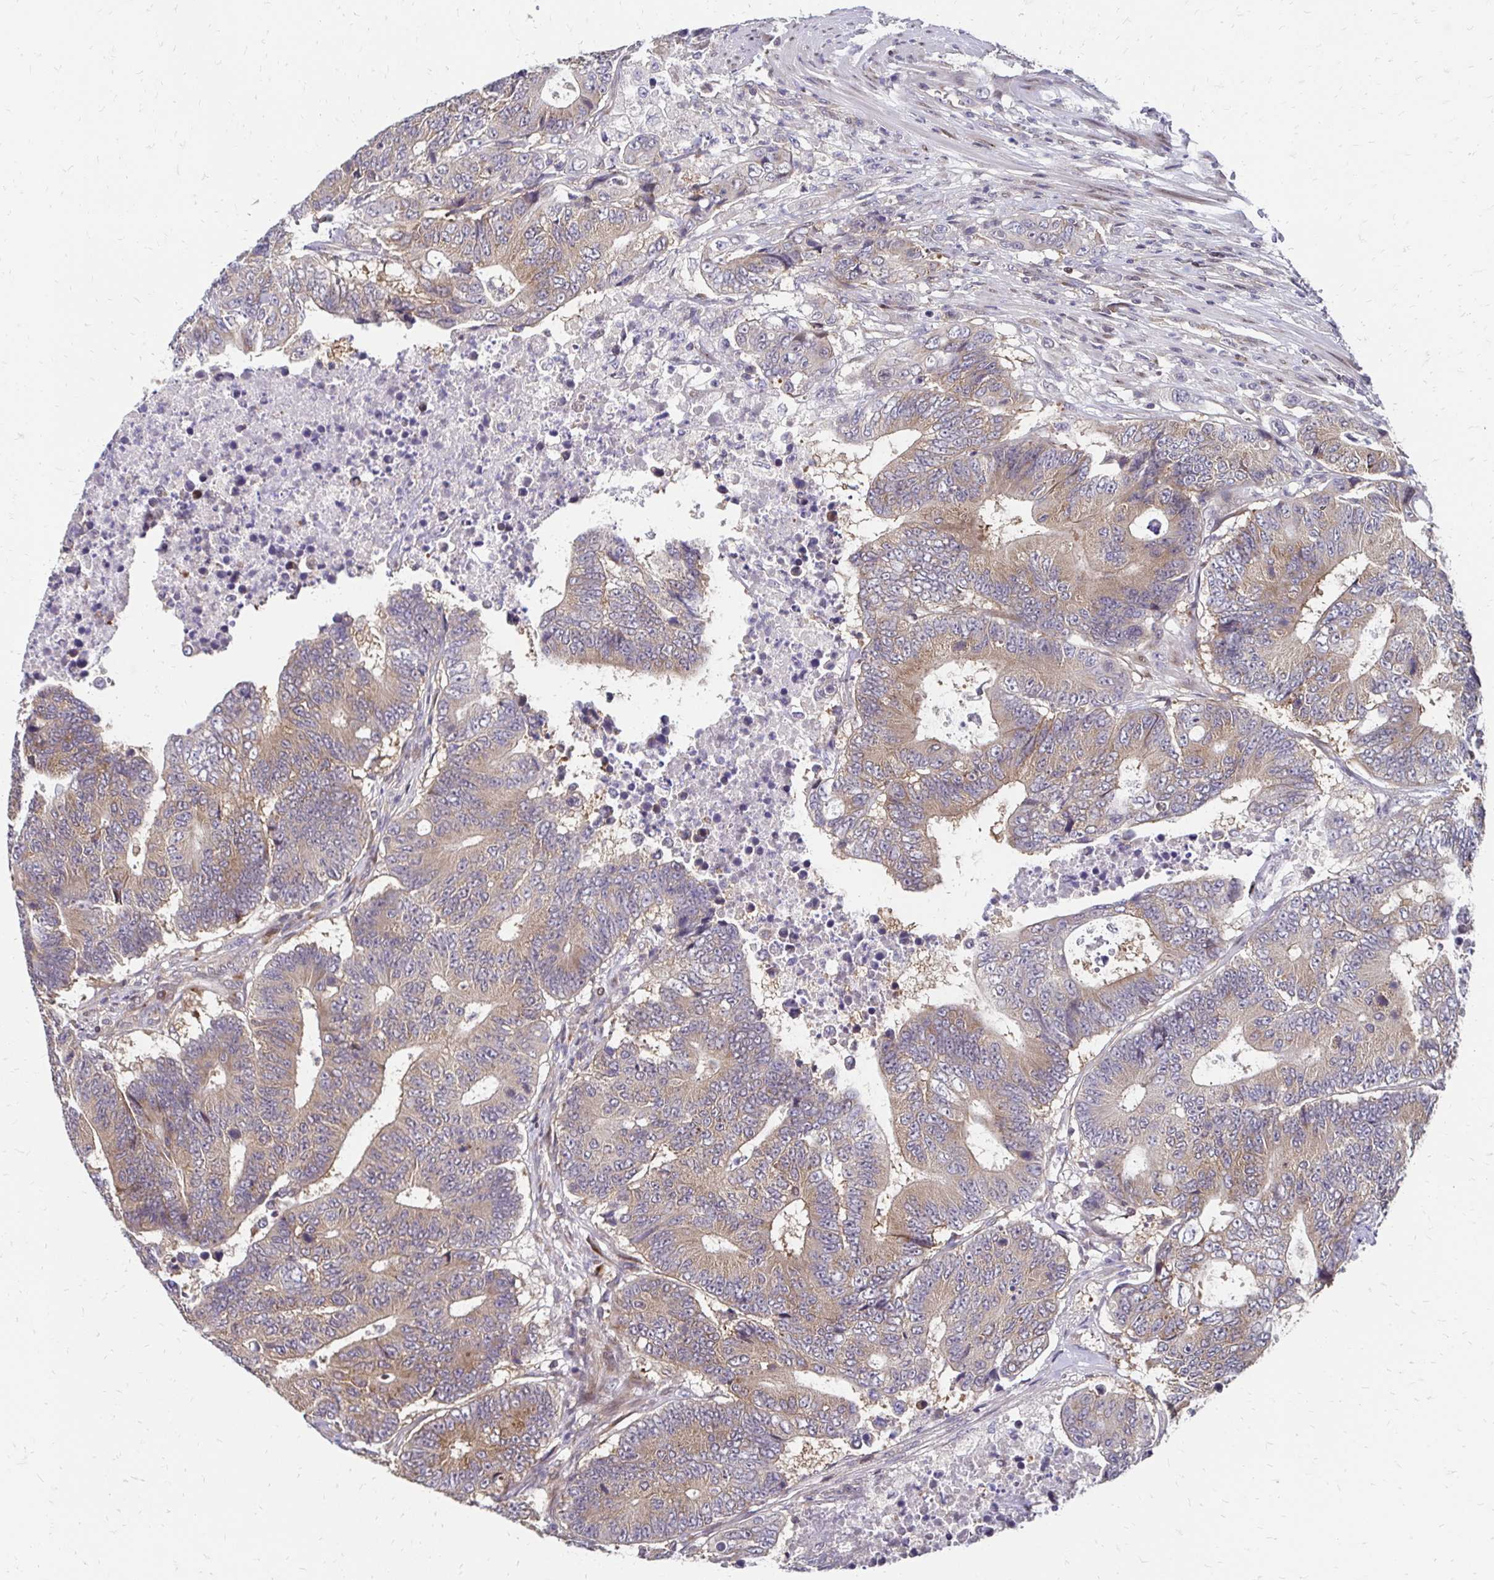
{"staining": {"intensity": "weak", "quantity": "25%-75%", "location": "cytoplasmic/membranous"}, "tissue": "colorectal cancer", "cell_type": "Tumor cells", "image_type": "cancer", "snomed": [{"axis": "morphology", "description": "Adenocarcinoma, NOS"}, {"axis": "topography", "description": "Colon"}], "caption": "A histopathology image showing weak cytoplasmic/membranous expression in approximately 25%-75% of tumor cells in adenocarcinoma (colorectal), as visualized by brown immunohistochemical staining.", "gene": "CBX7", "patient": {"sex": "female", "age": 48}}